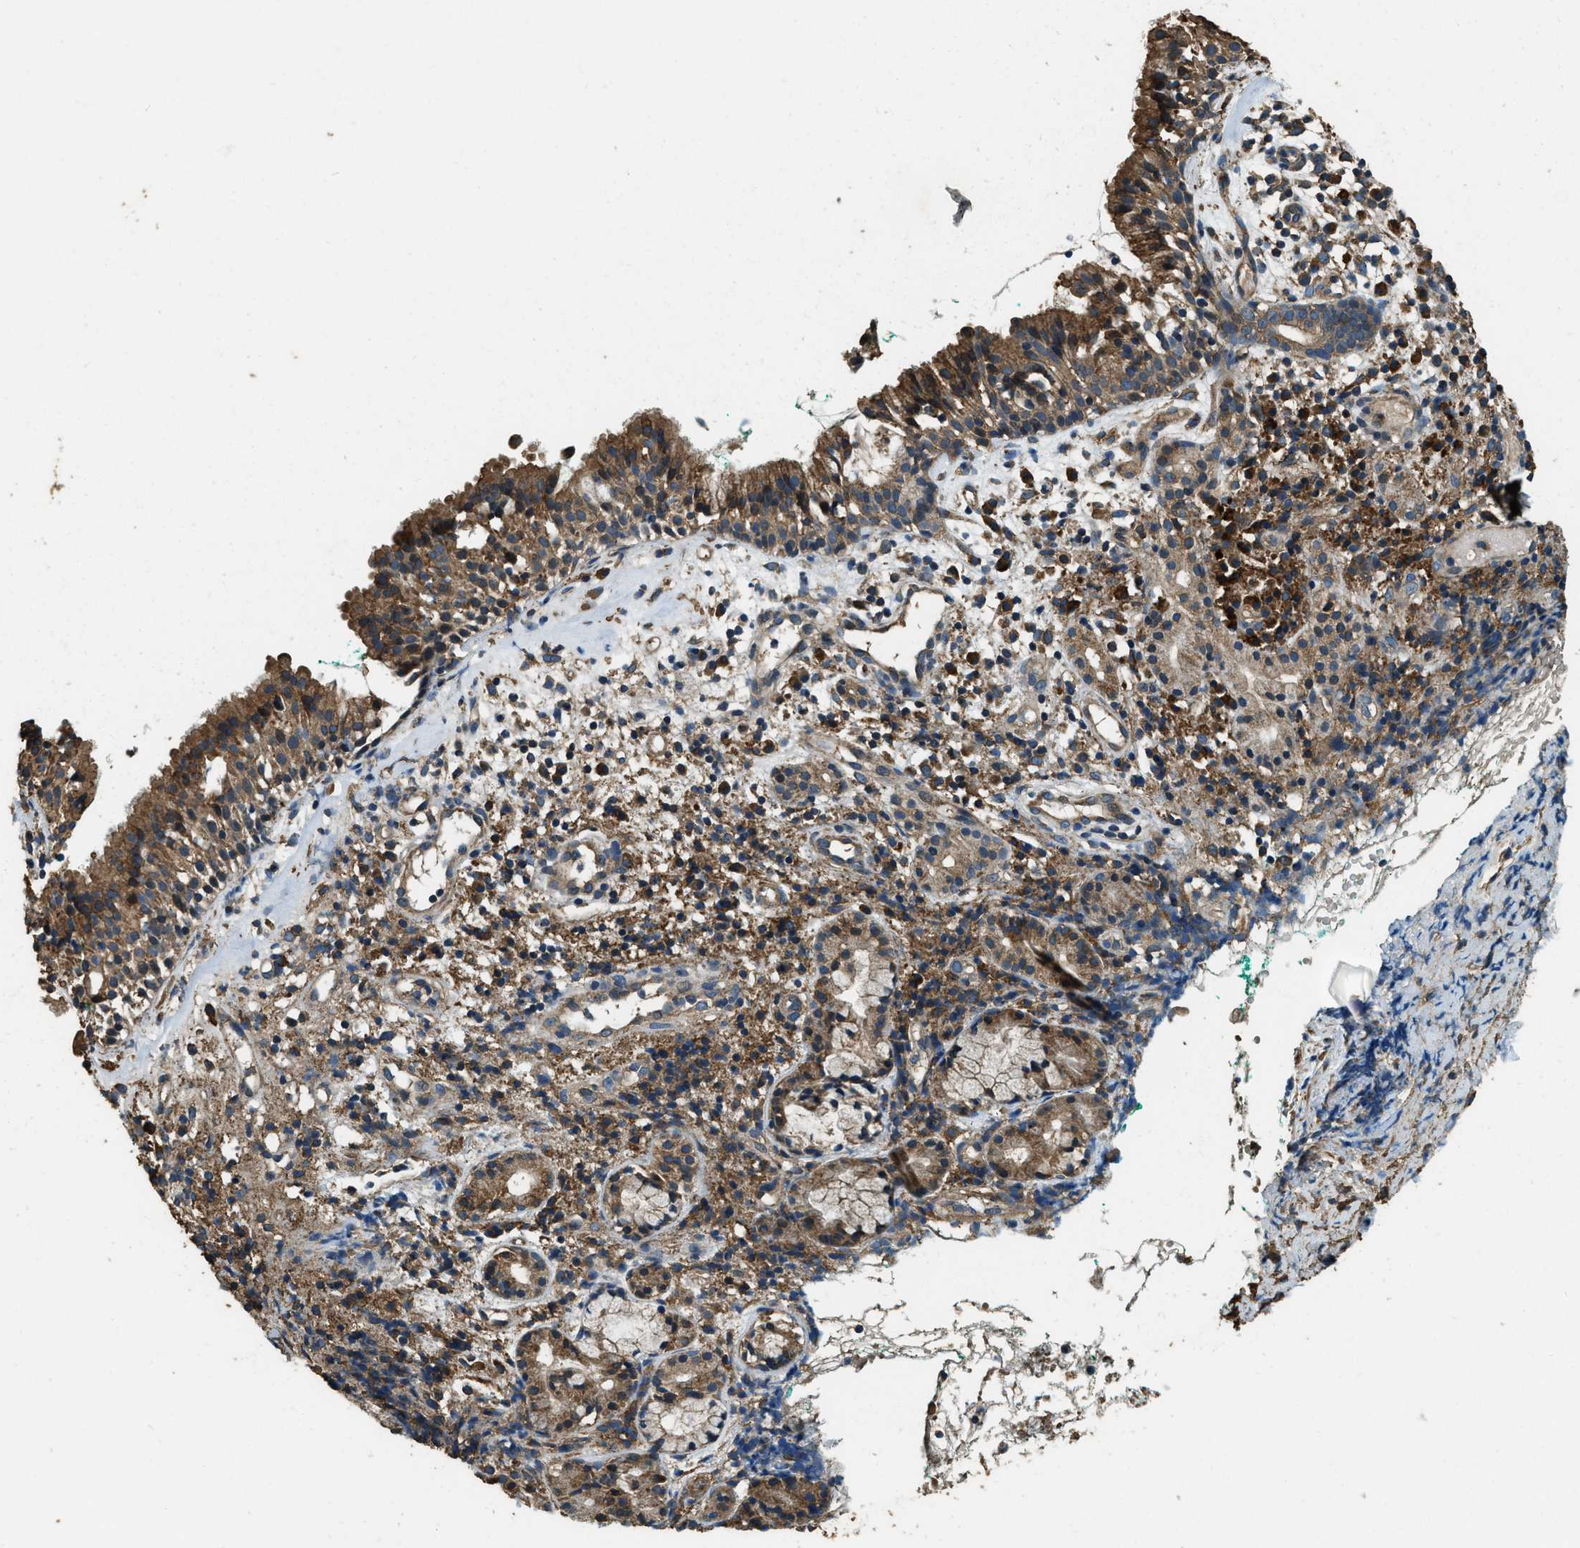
{"staining": {"intensity": "moderate", "quantity": ">75%", "location": "cytoplasmic/membranous"}, "tissue": "nasopharynx", "cell_type": "Respiratory epithelial cells", "image_type": "normal", "snomed": [{"axis": "morphology", "description": "Normal tissue, NOS"}, {"axis": "morphology", "description": "Basal cell carcinoma"}, {"axis": "topography", "description": "Cartilage tissue"}, {"axis": "topography", "description": "Nasopharynx"}, {"axis": "topography", "description": "Oral tissue"}], "caption": "The immunohistochemical stain labels moderate cytoplasmic/membranous positivity in respiratory epithelial cells of benign nasopharynx.", "gene": "ERGIC1", "patient": {"sex": "female", "age": 77}}